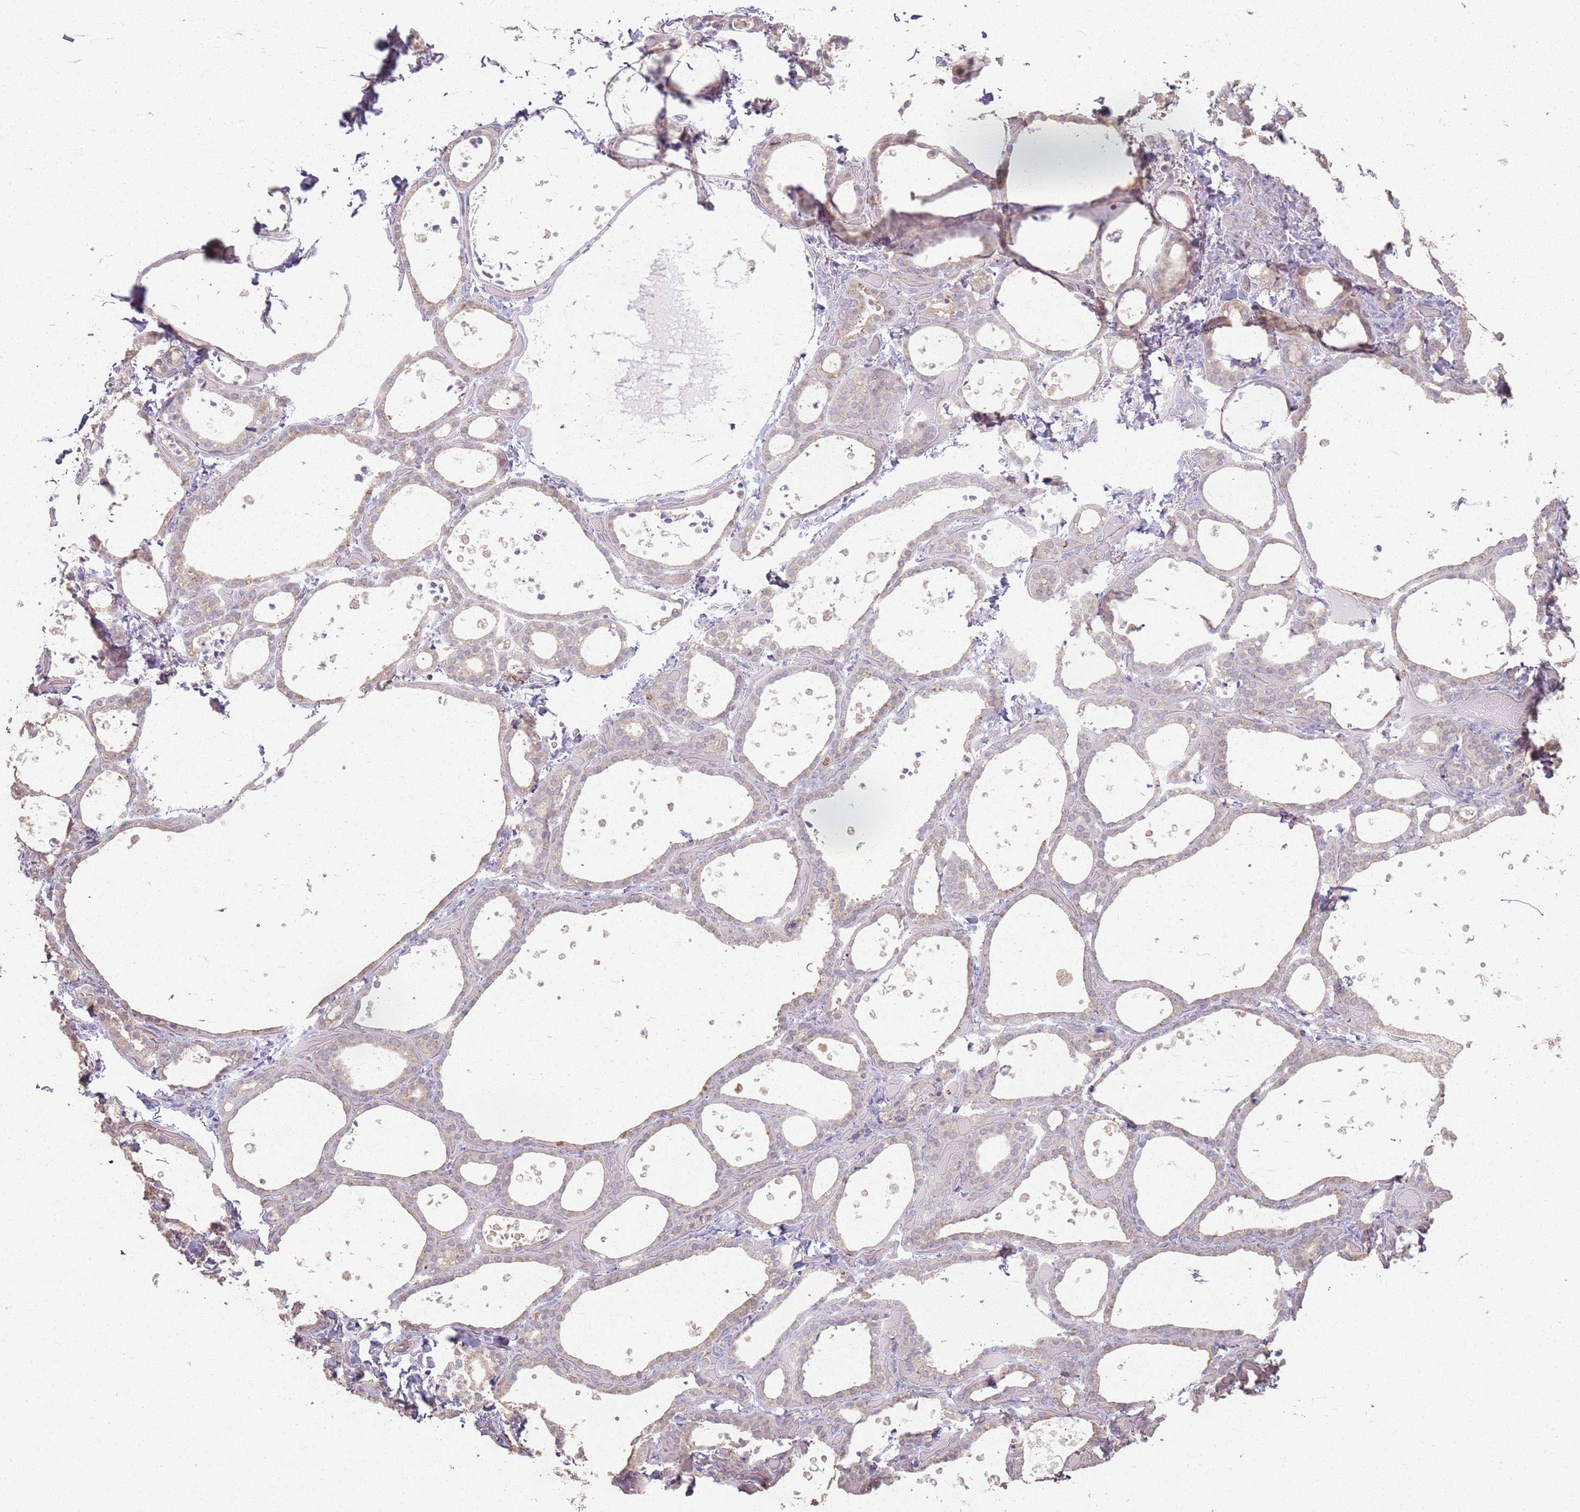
{"staining": {"intensity": "negative", "quantity": "none", "location": "none"}, "tissue": "thyroid gland", "cell_type": "Glandular cells", "image_type": "normal", "snomed": [{"axis": "morphology", "description": "Normal tissue, NOS"}, {"axis": "topography", "description": "Thyroid gland"}], "caption": "Photomicrograph shows no significant protein staining in glandular cells of unremarkable thyroid gland. Nuclei are stained in blue.", "gene": "CCDC168", "patient": {"sex": "female", "age": 44}}